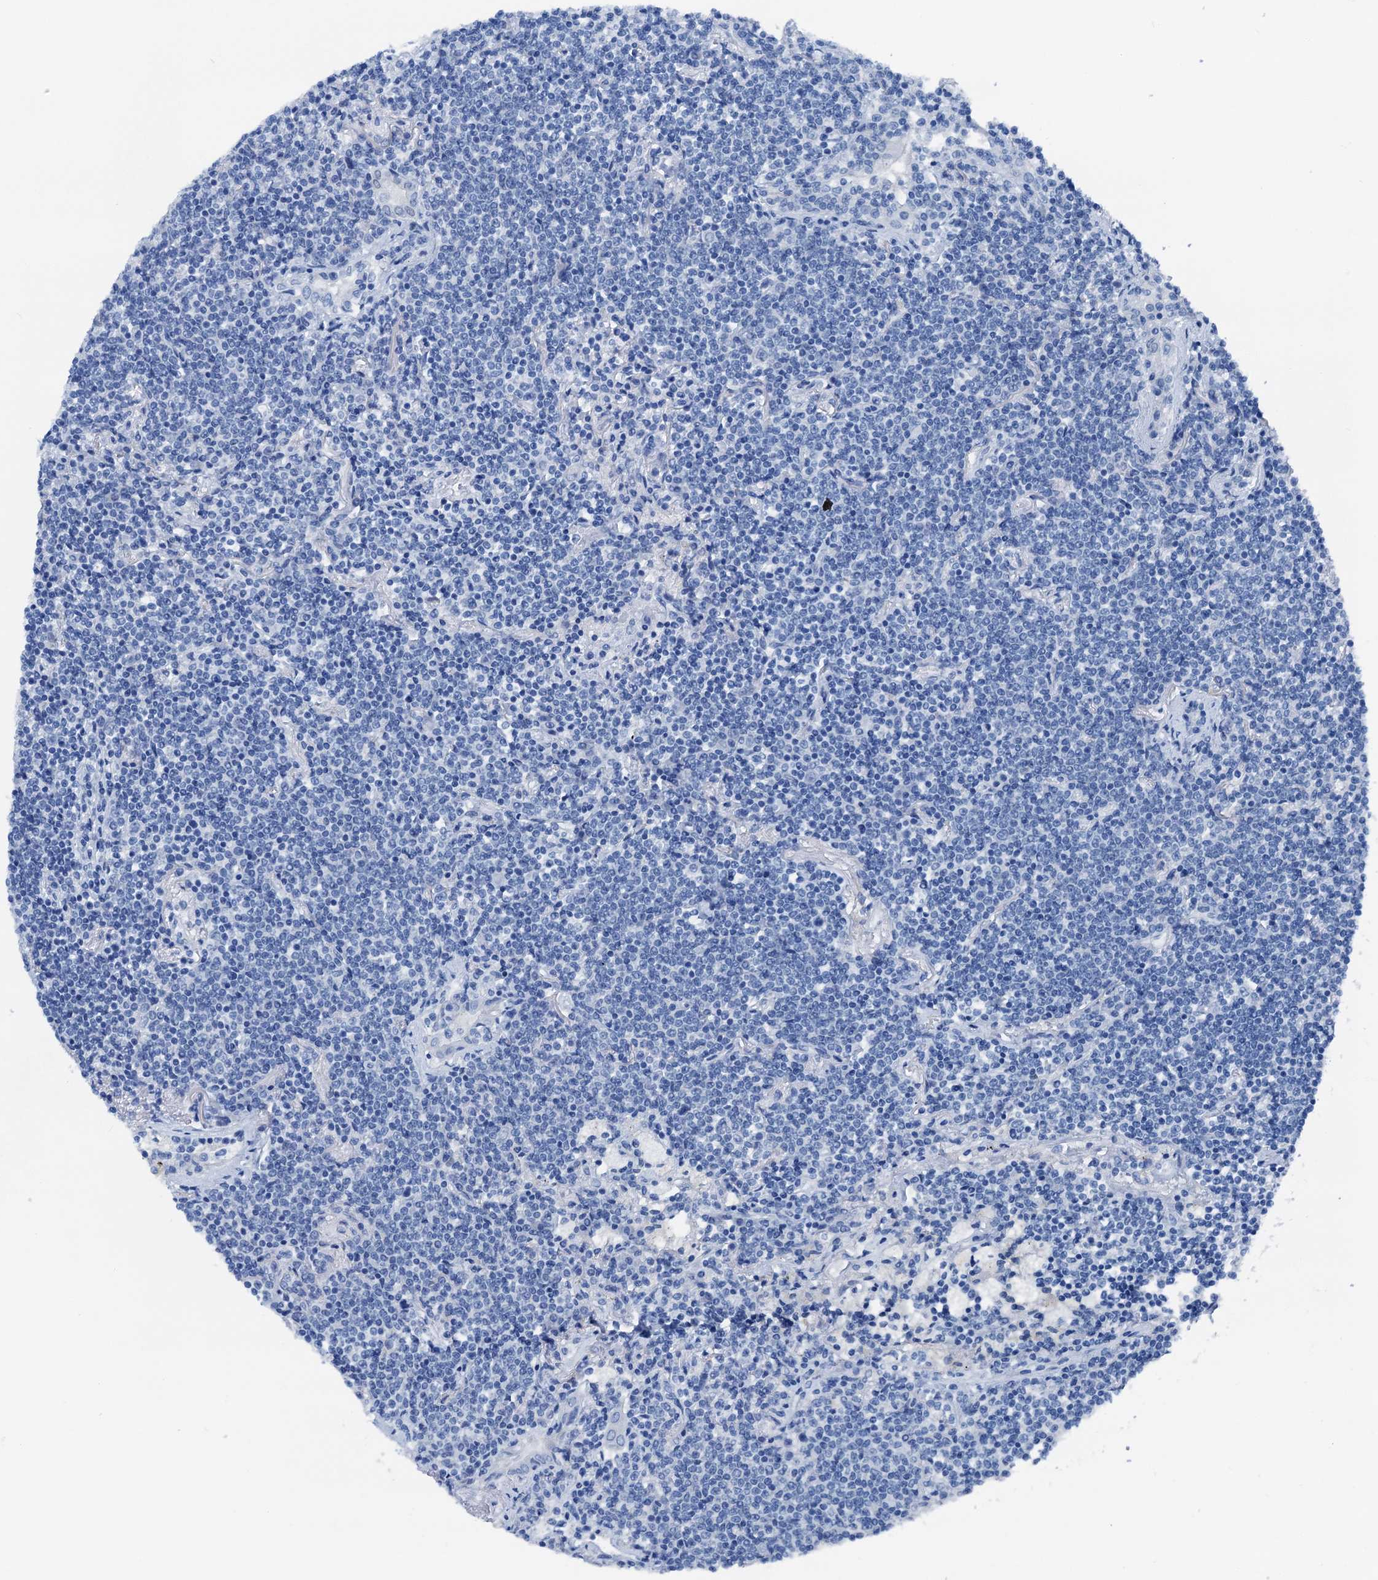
{"staining": {"intensity": "negative", "quantity": "none", "location": "none"}, "tissue": "lymphoma", "cell_type": "Tumor cells", "image_type": "cancer", "snomed": [{"axis": "morphology", "description": "Malignant lymphoma, non-Hodgkin's type, Low grade"}, {"axis": "topography", "description": "Lung"}], "caption": "Immunohistochemical staining of human malignant lymphoma, non-Hodgkin's type (low-grade) displays no significant positivity in tumor cells.", "gene": "CBLN3", "patient": {"sex": "female", "age": 71}}